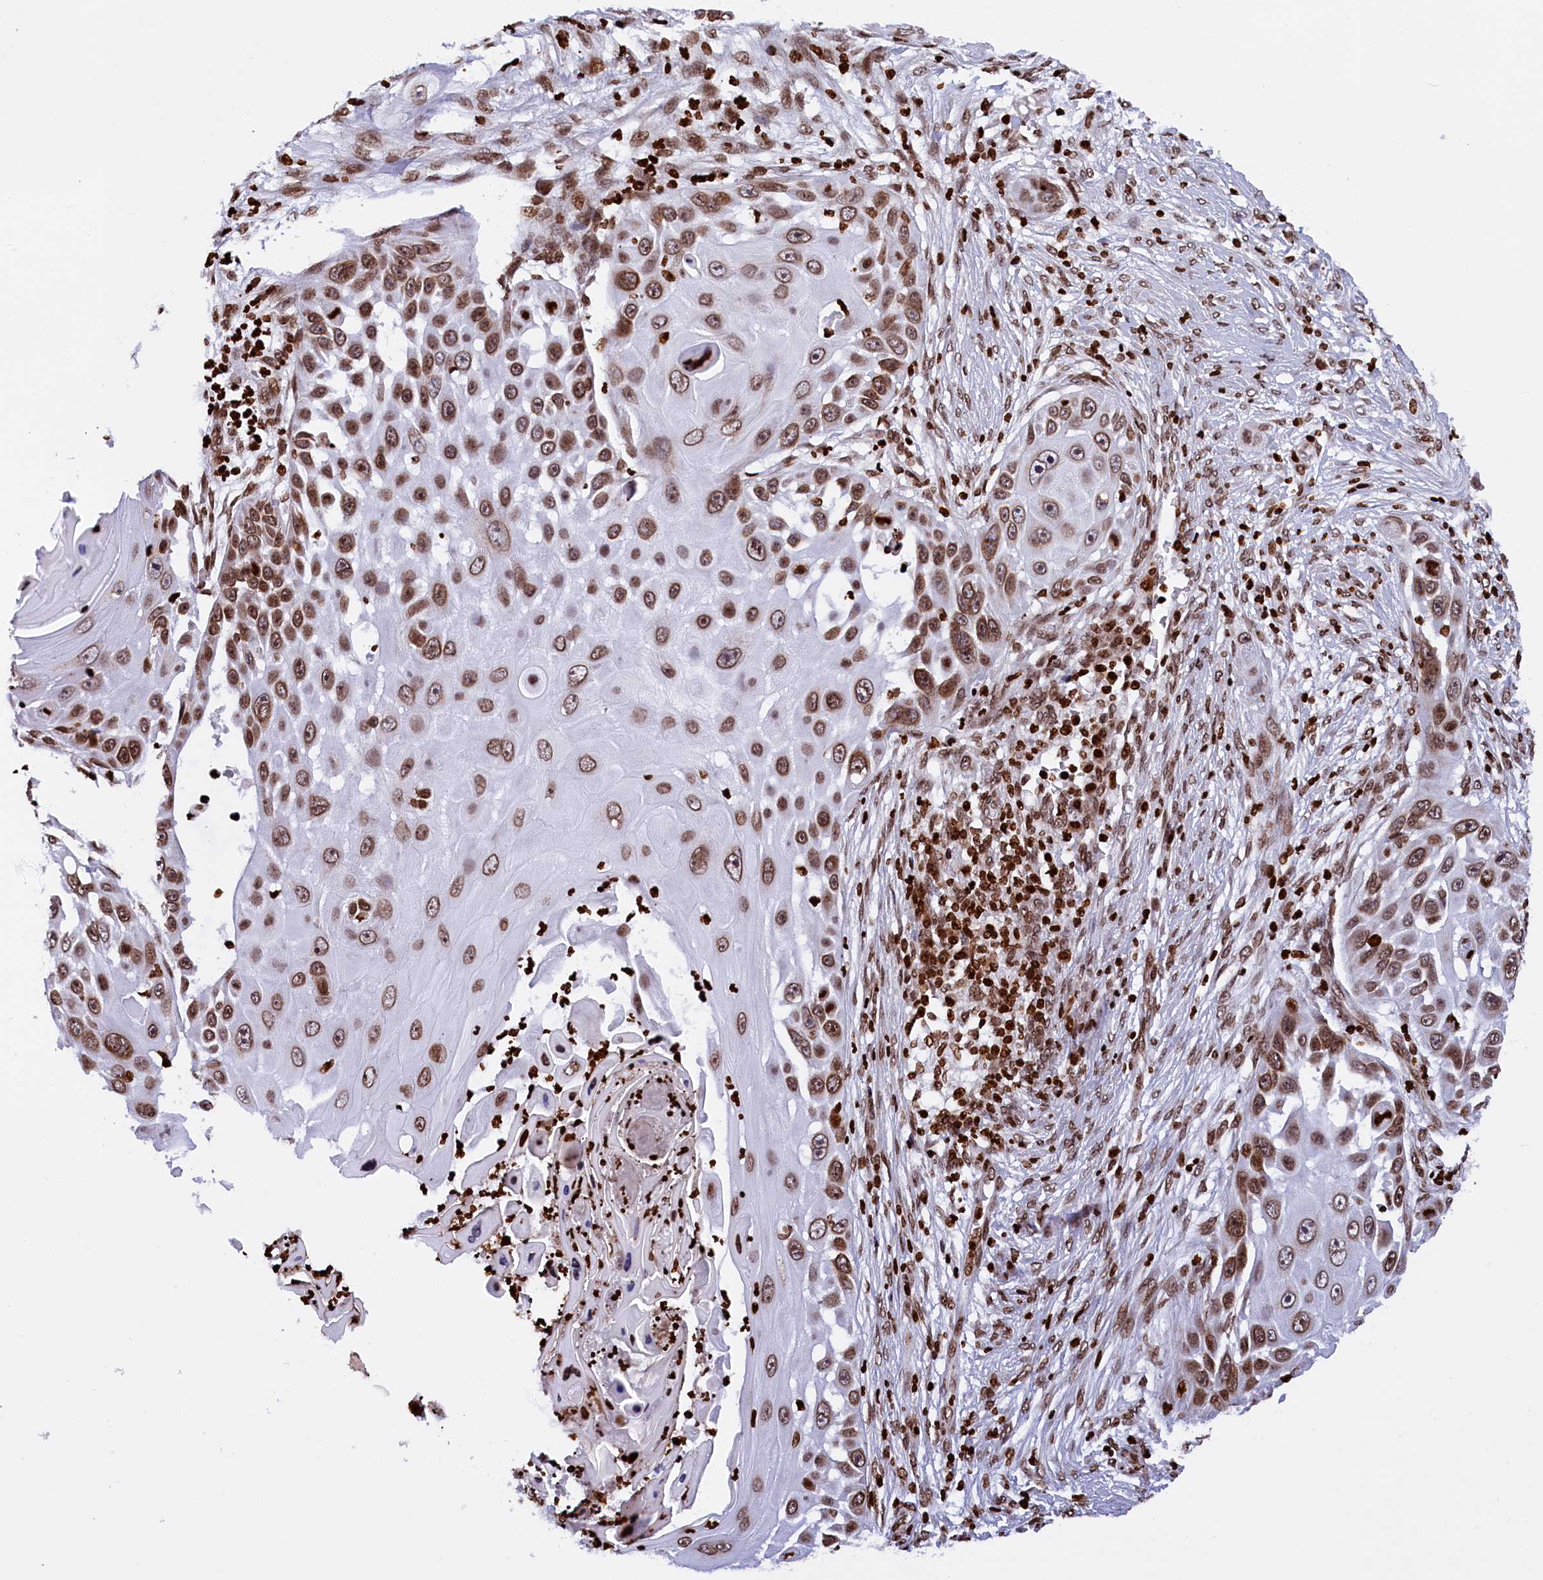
{"staining": {"intensity": "moderate", "quantity": ">75%", "location": "nuclear"}, "tissue": "skin cancer", "cell_type": "Tumor cells", "image_type": "cancer", "snomed": [{"axis": "morphology", "description": "Squamous cell carcinoma, NOS"}, {"axis": "topography", "description": "Skin"}], "caption": "About >75% of tumor cells in human skin cancer exhibit moderate nuclear protein positivity as visualized by brown immunohistochemical staining.", "gene": "TIMM29", "patient": {"sex": "female", "age": 44}}